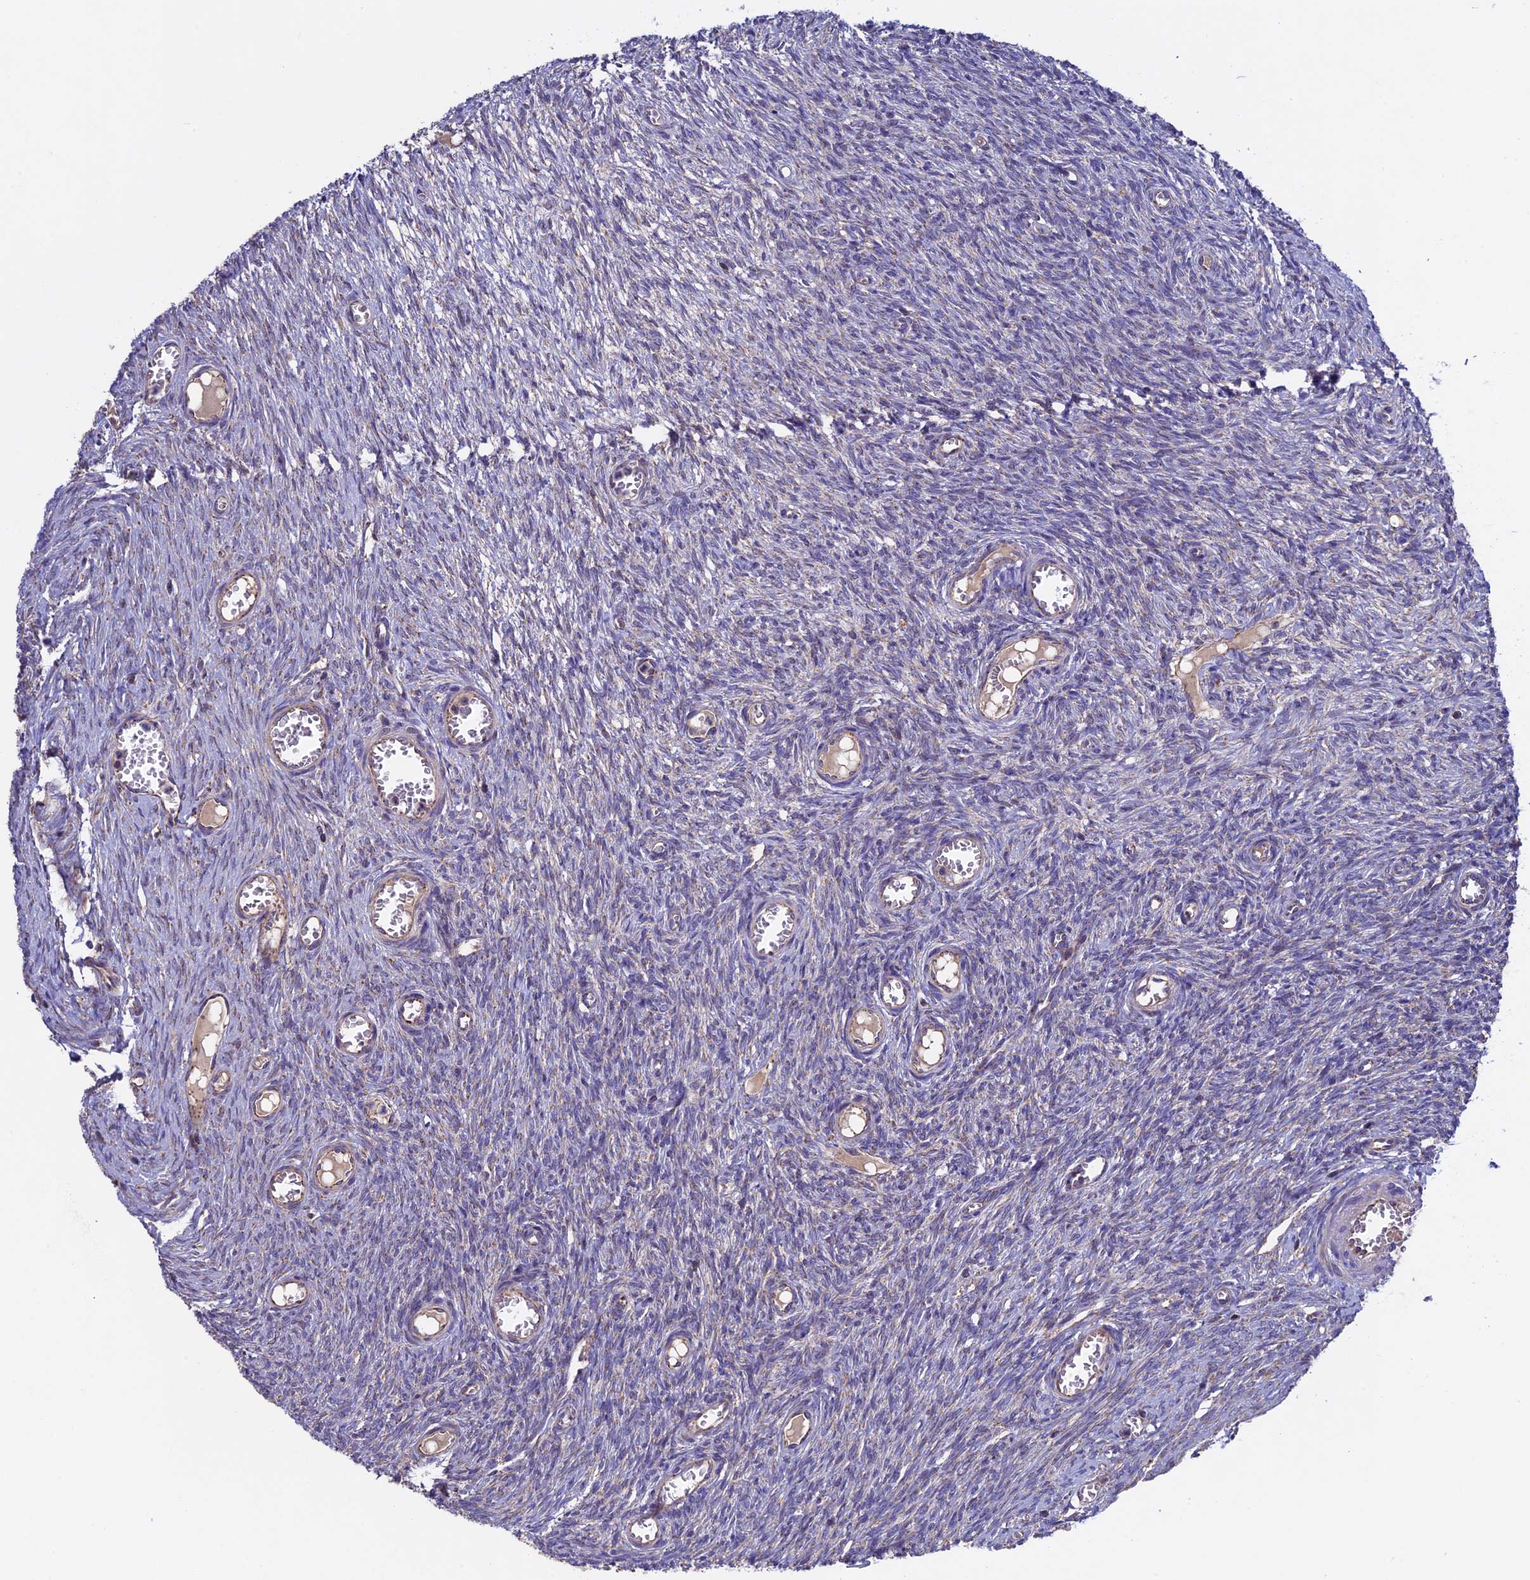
{"staining": {"intensity": "weak", "quantity": "25%-75%", "location": "cytoplasmic/membranous"}, "tissue": "ovary", "cell_type": "Follicle cells", "image_type": "normal", "snomed": [{"axis": "morphology", "description": "Normal tissue, NOS"}, {"axis": "topography", "description": "Ovary"}], "caption": "Normal ovary demonstrates weak cytoplasmic/membranous staining in approximately 25%-75% of follicle cells Using DAB (3,3'-diaminobenzidine) (brown) and hematoxylin (blue) stains, captured at high magnification using brightfield microscopy..", "gene": "RNF17", "patient": {"sex": "female", "age": 44}}